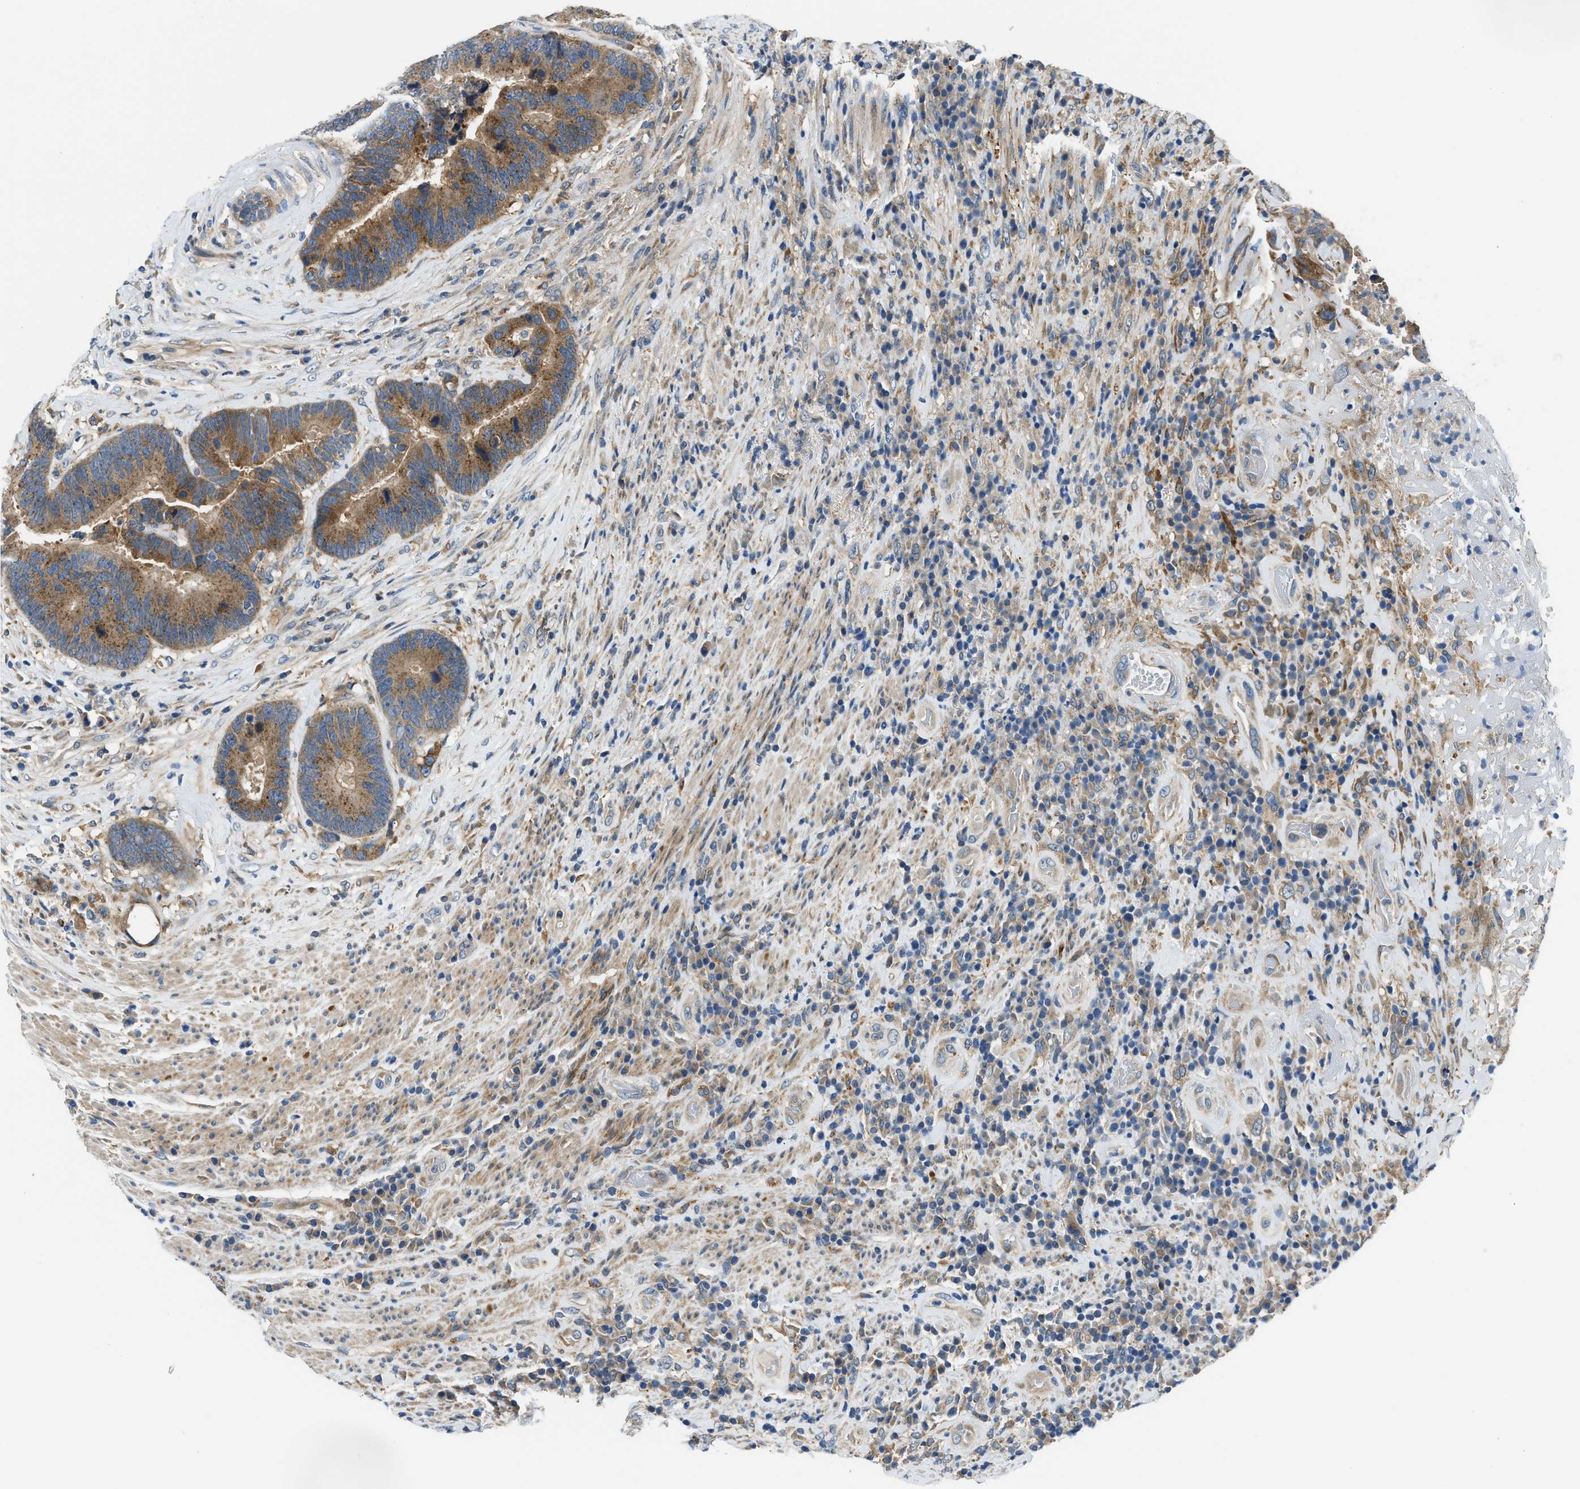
{"staining": {"intensity": "moderate", "quantity": ">75%", "location": "cytoplasmic/membranous"}, "tissue": "colorectal cancer", "cell_type": "Tumor cells", "image_type": "cancer", "snomed": [{"axis": "morphology", "description": "Adenocarcinoma, NOS"}, {"axis": "topography", "description": "Rectum"}], "caption": "Colorectal cancer (adenocarcinoma) tissue shows moderate cytoplasmic/membranous positivity in approximately >75% of tumor cells The protein of interest is stained brown, and the nuclei are stained in blue (DAB IHC with brightfield microscopy, high magnification).", "gene": "LPIN2", "patient": {"sex": "female", "age": 89}}